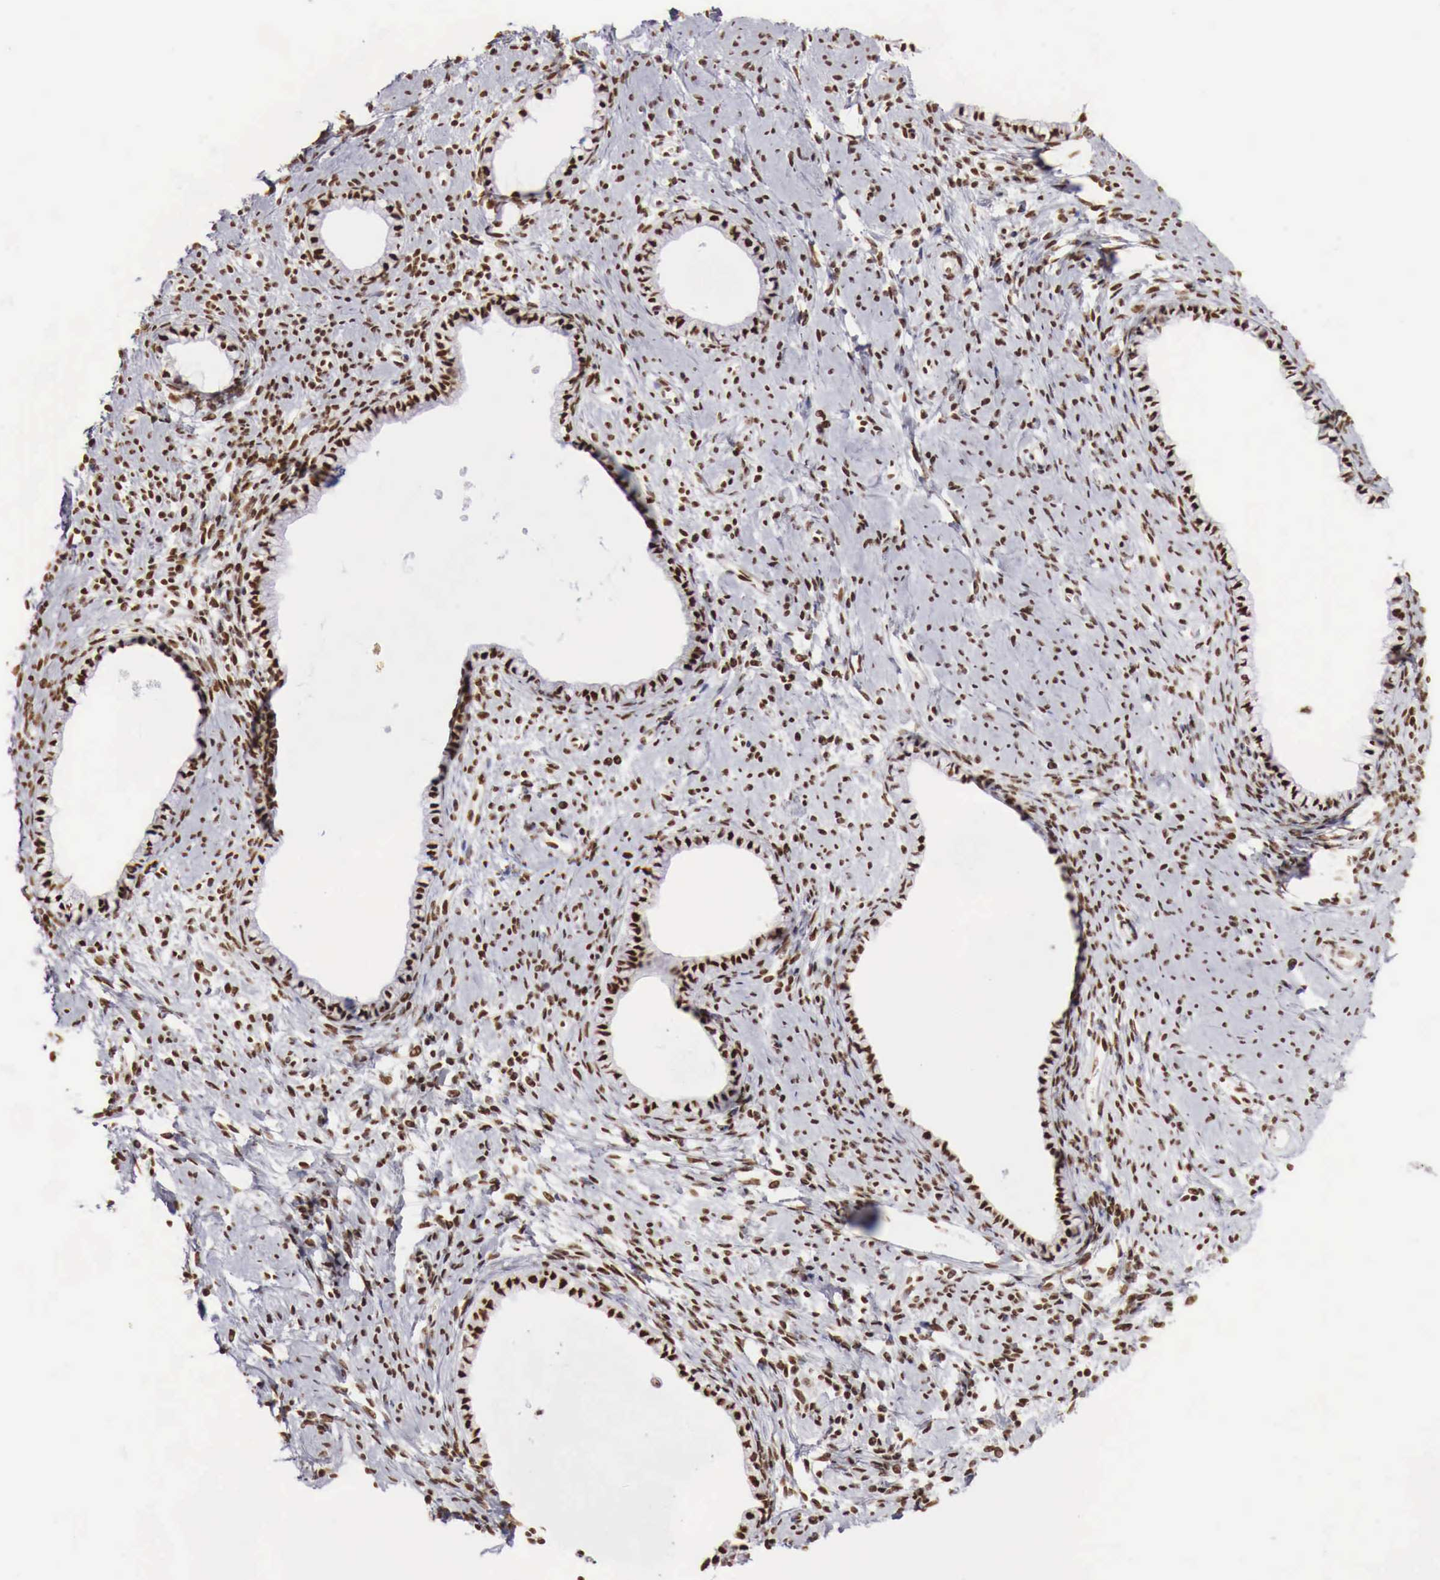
{"staining": {"intensity": "strong", "quantity": "25%-75%", "location": "nuclear"}, "tissue": "cervix", "cell_type": "Glandular cells", "image_type": "normal", "snomed": [{"axis": "morphology", "description": "Normal tissue, NOS"}, {"axis": "topography", "description": "Cervix"}], "caption": "Immunohistochemical staining of unremarkable cervix exhibits 25%-75% levels of strong nuclear protein positivity in about 25%-75% of glandular cells. (DAB IHC, brown staining for protein, blue staining for nuclei).", "gene": "PHF14", "patient": {"sex": "female", "age": 70}}